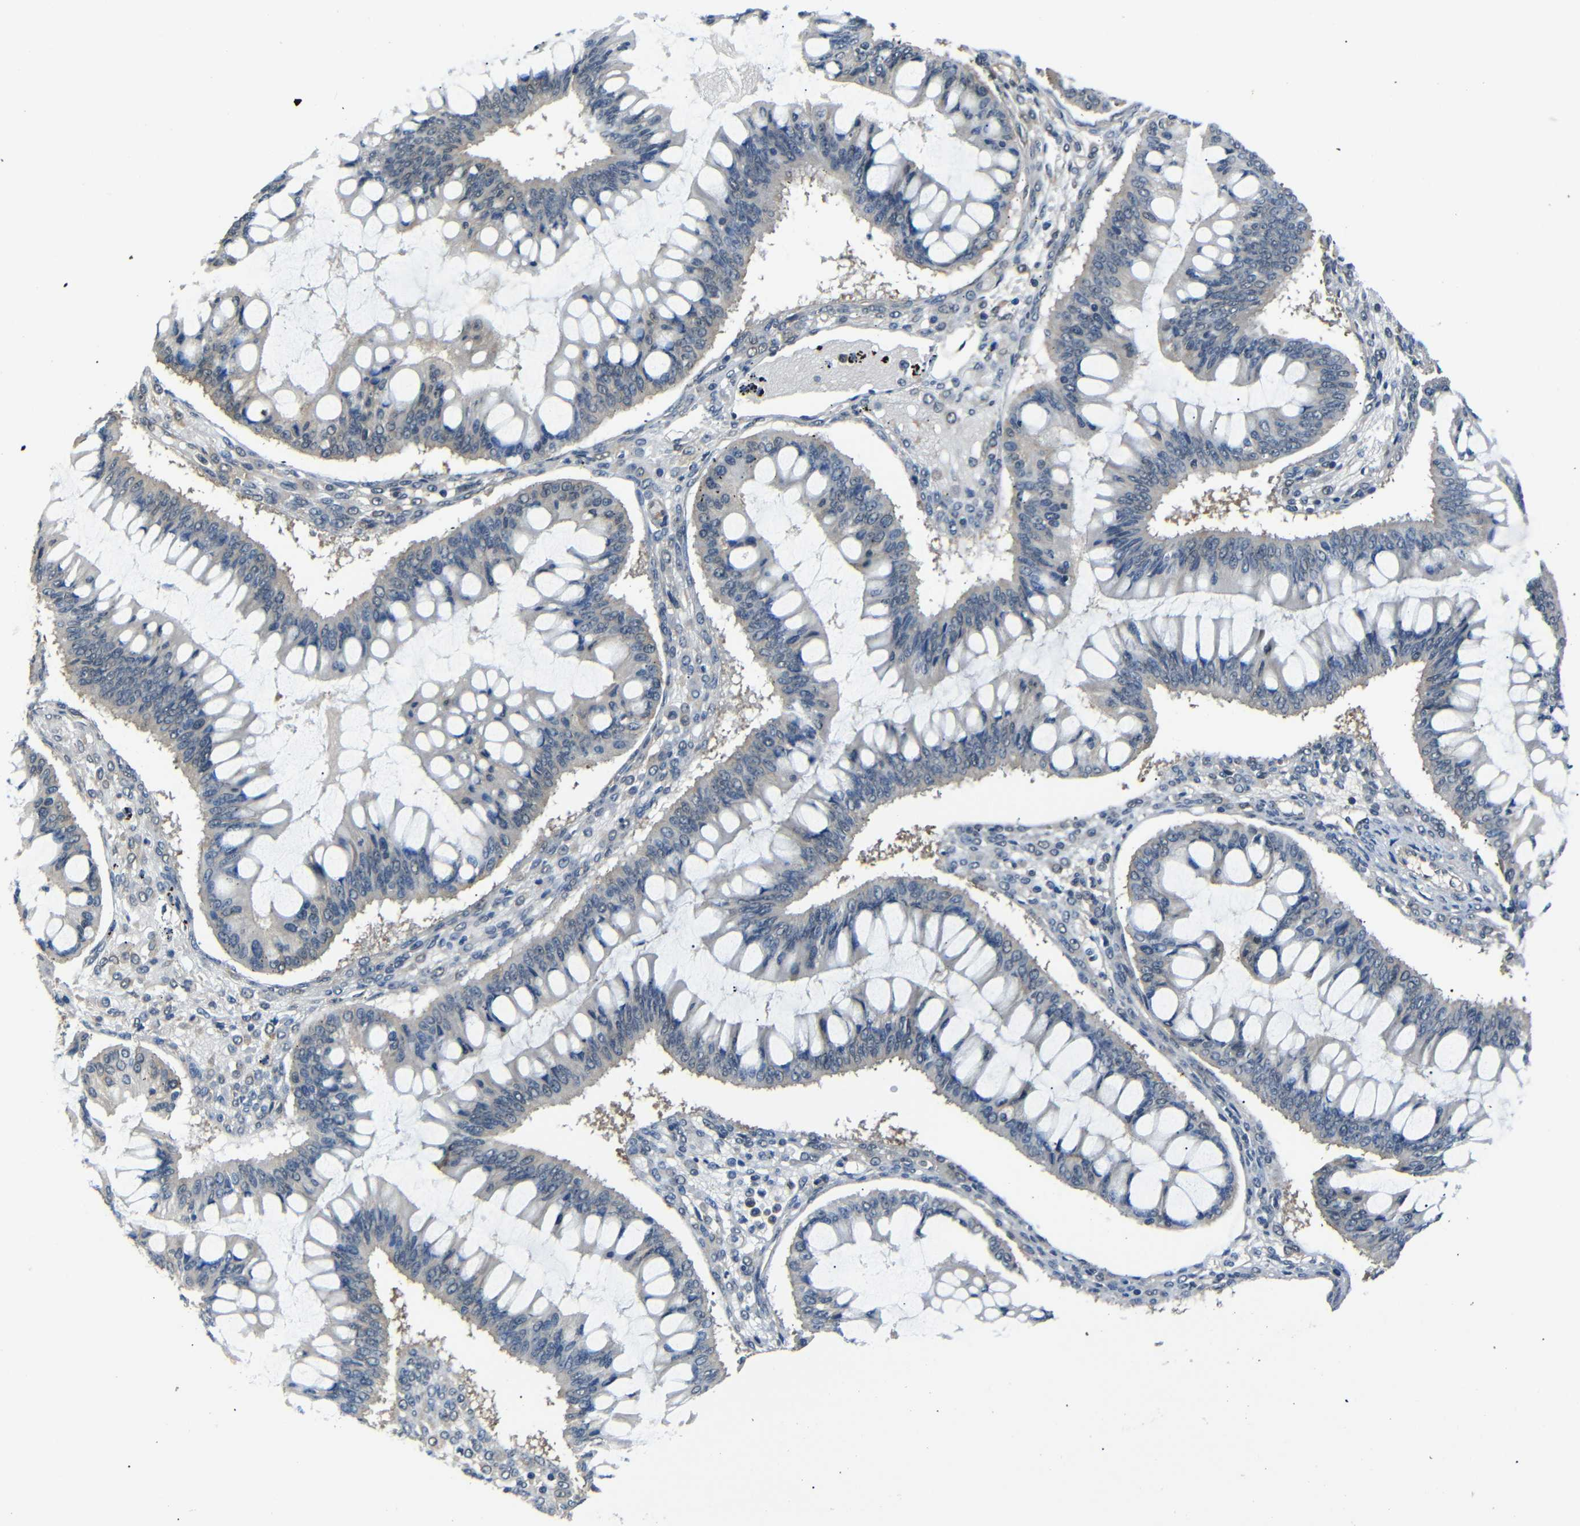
{"staining": {"intensity": "negative", "quantity": "none", "location": "none"}, "tissue": "ovarian cancer", "cell_type": "Tumor cells", "image_type": "cancer", "snomed": [{"axis": "morphology", "description": "Cystadenocarcinoma, mucinous, NOS"}, {"axis": "topography", "description": "Ovary"}], "caption": "Immunohistochemistry (IHC) image of neoplastic tissue: mucinous cystadenocarcinoma (ovarian) stained with DAB shows no significant protein expression in tumor cells. The staining is performed using DAB (3,3'-diaminobenzidine) brown chromogen with nuclei counter-stained in using hematoxylin.", "gene": "UBXN1", "patient": {"sex": "female", "age": 73}}